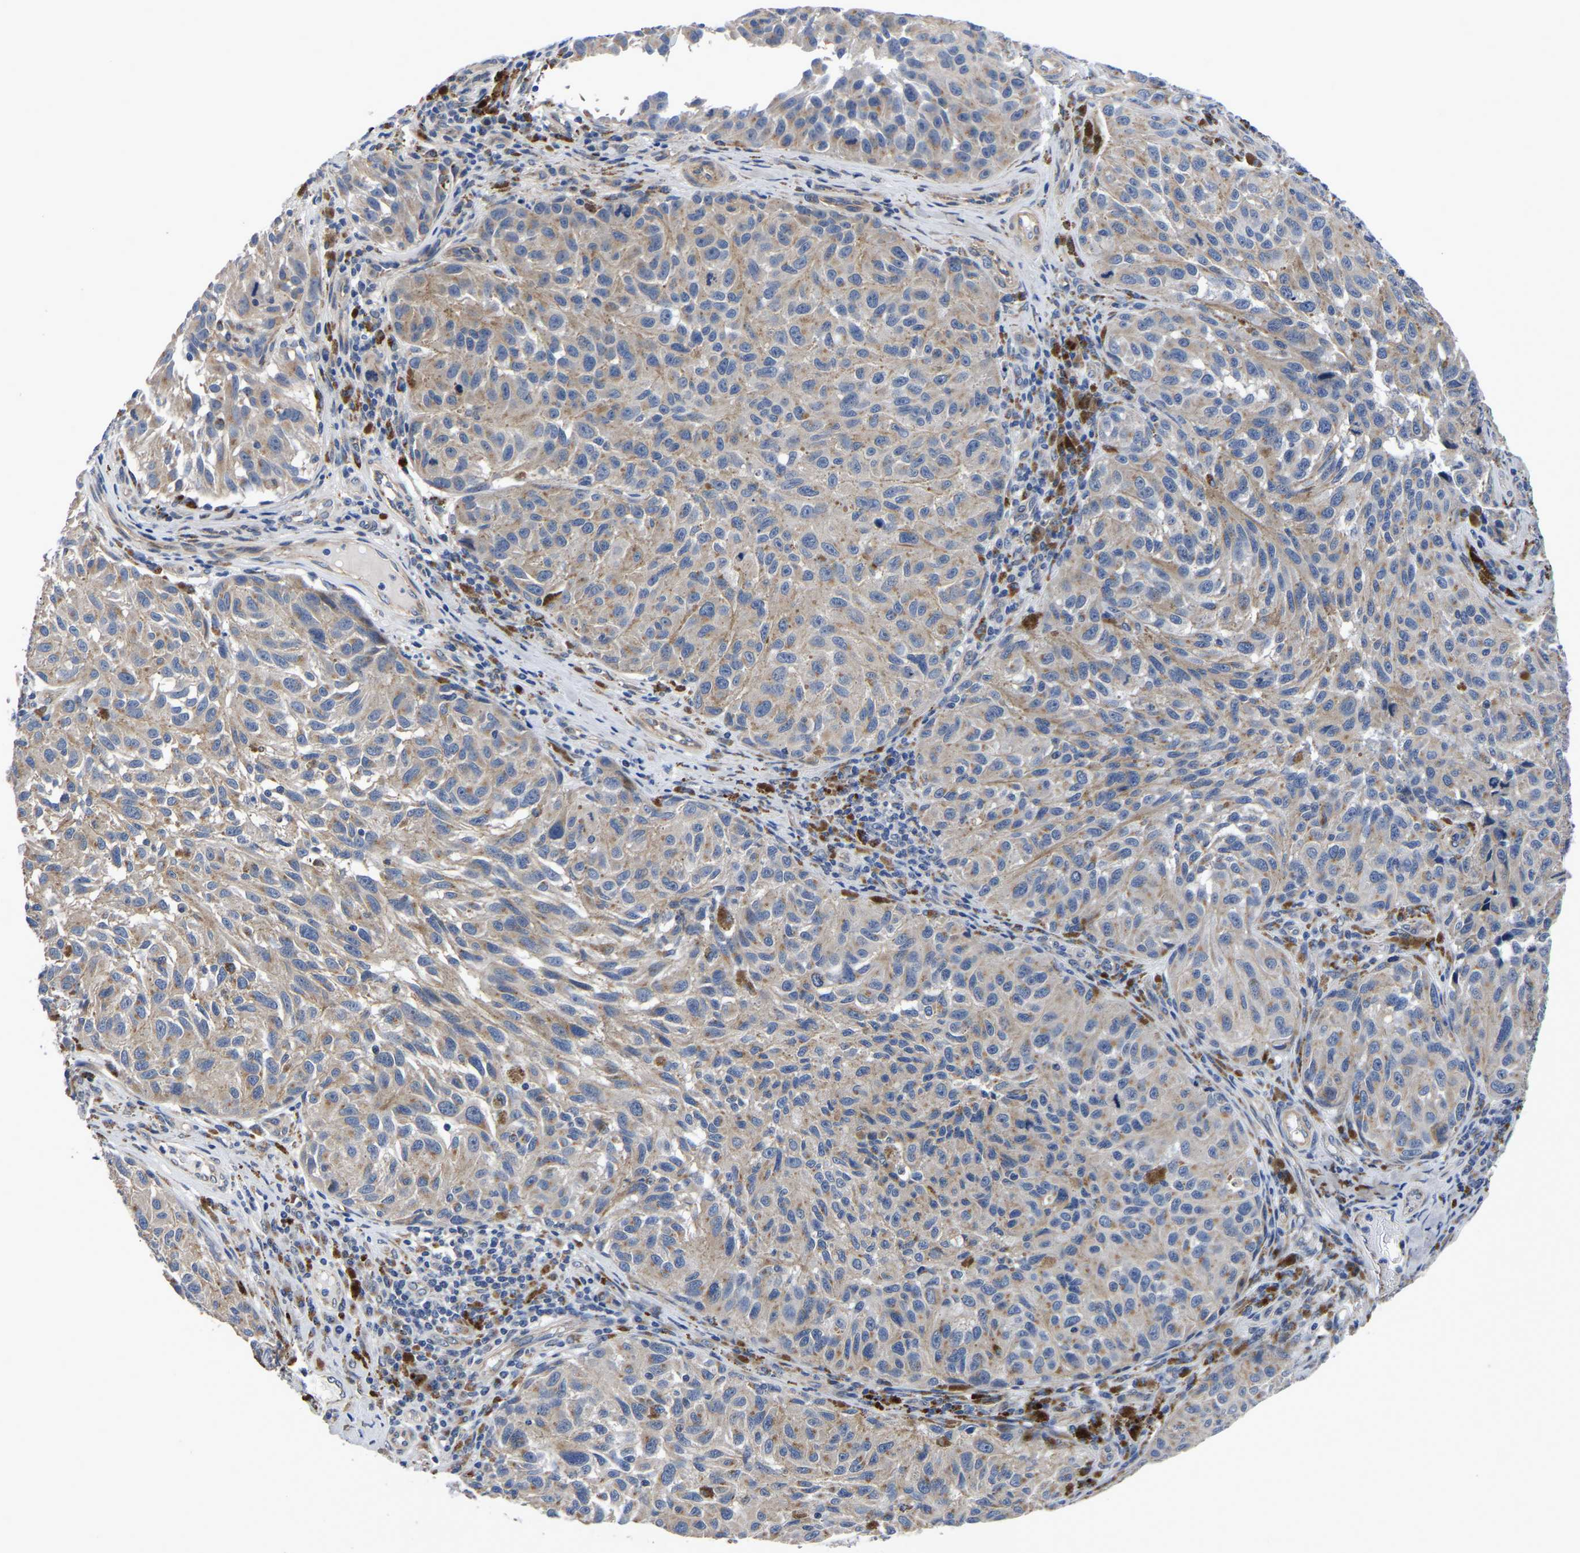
{"staining": {"intensity": "weak", "quantity": ">75%", "location": "cytoplasmic/membranous"}, "tissue": "melanoma", "cell_type": "Tumor cells", "image_type": "cancer", "snomed": [{"axis": "morphology", "description": "Malignant melanoma, NOS"}, {"axis": "topography", "description": "Skin"}], "caption": "The image demonstrates a brown stain indicating the presence of a protein in the cytoplasmic/membranous of tumor cells in malignant melanoma. (IHC, brightfield microscopy, high magnification).", "gene": "PDLIM7", "patient": {"sex": "female", "age": 73}}